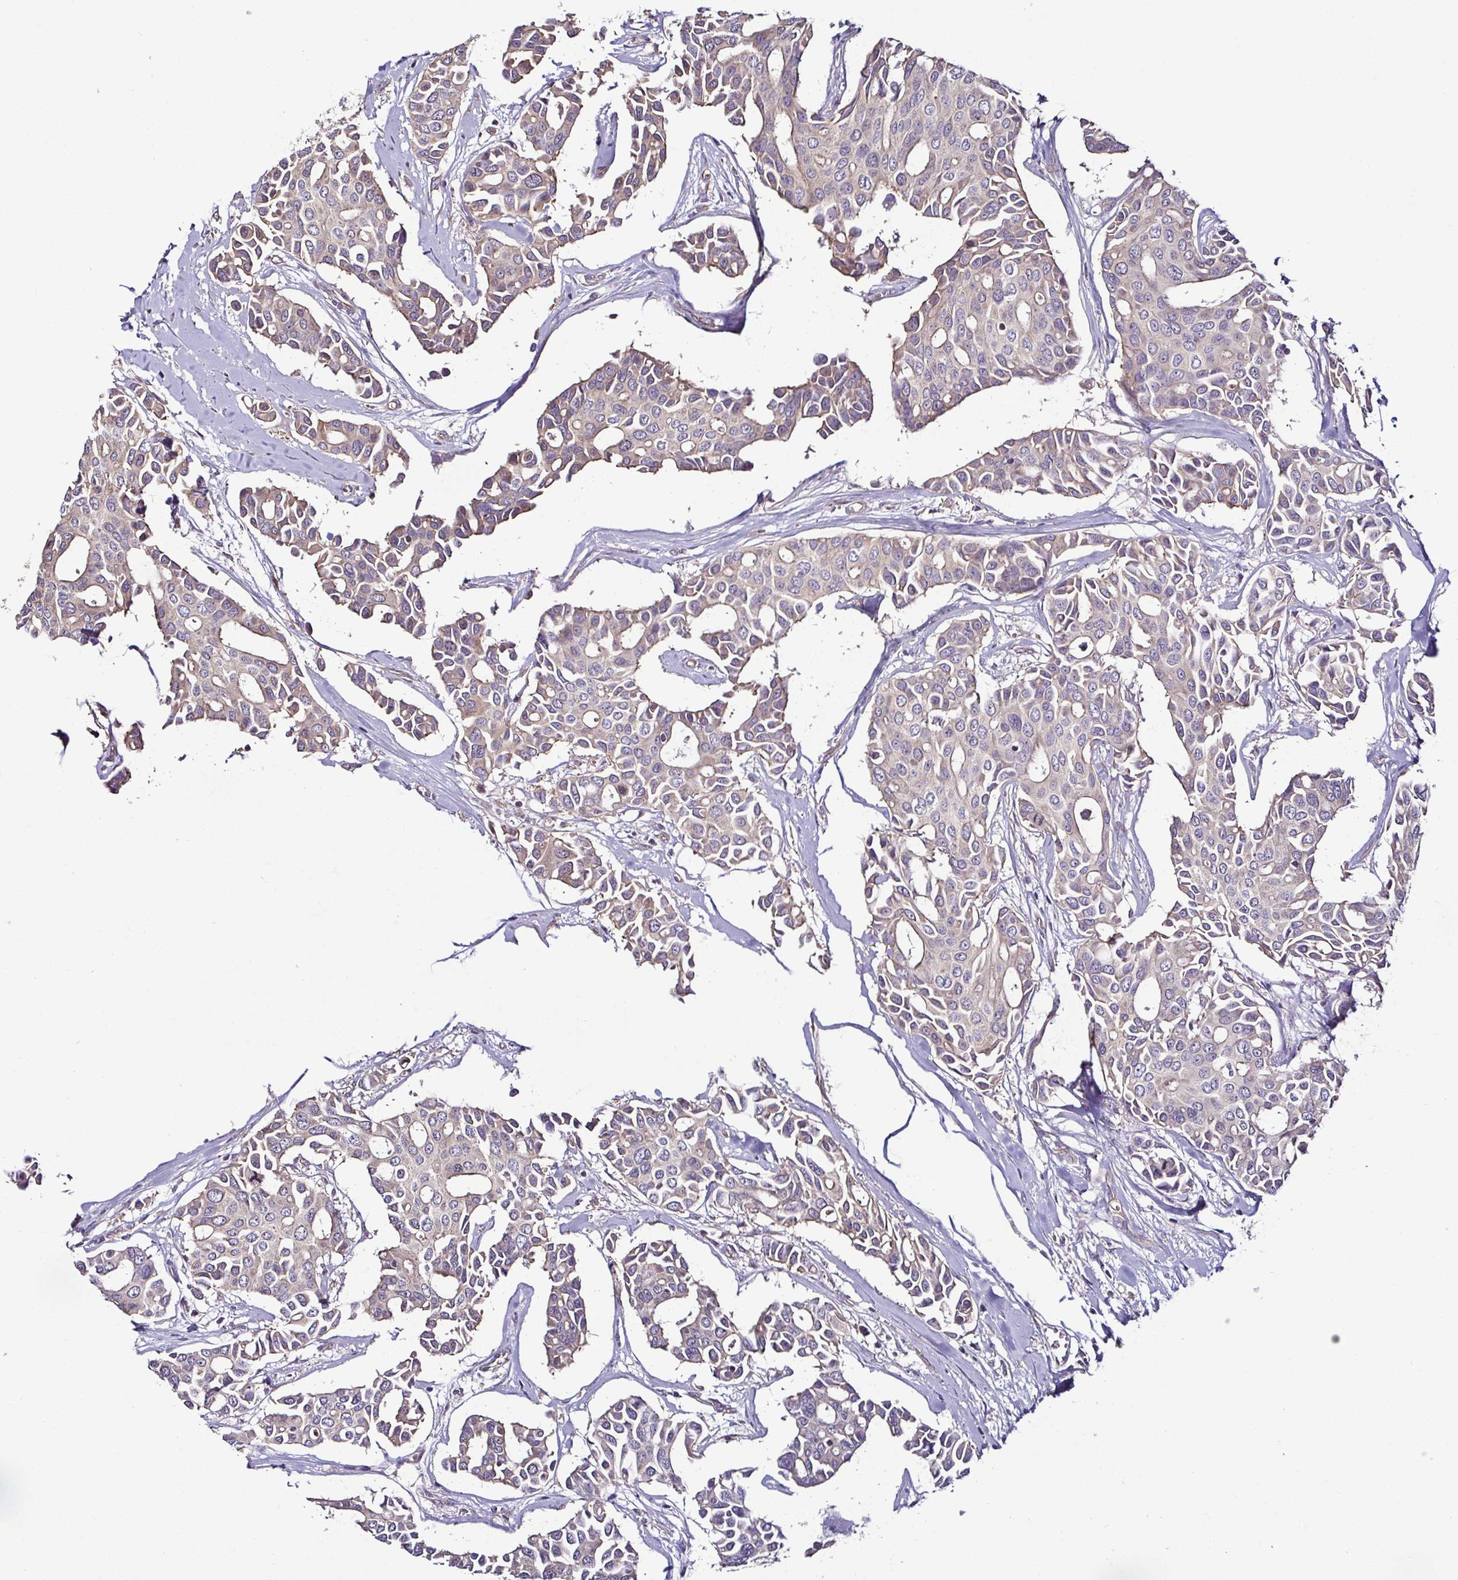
{"staining": {"intensity": "negative", "quantity": "none", "location": "none"}, "tissue": "breast cancer", "cell_type": "Tumor cells", "image_type": "cancer", "snomed": [{"axis": "morphology", "description": "Duct carcinoma"}, {"axis": "topography", "description": "Breast"}], "caption": "DAB immunohistochemical staining of human invasive ductal carcinoma (breast) reveals no significant expression in tumor cells. Brightfield microscopy of immunohistochemistry stained with DAB (brown) and hematoxylin (blue), captured at high magnification.", "gene": "LMOD2", "patient": {"sex": "female", "age": 54}}